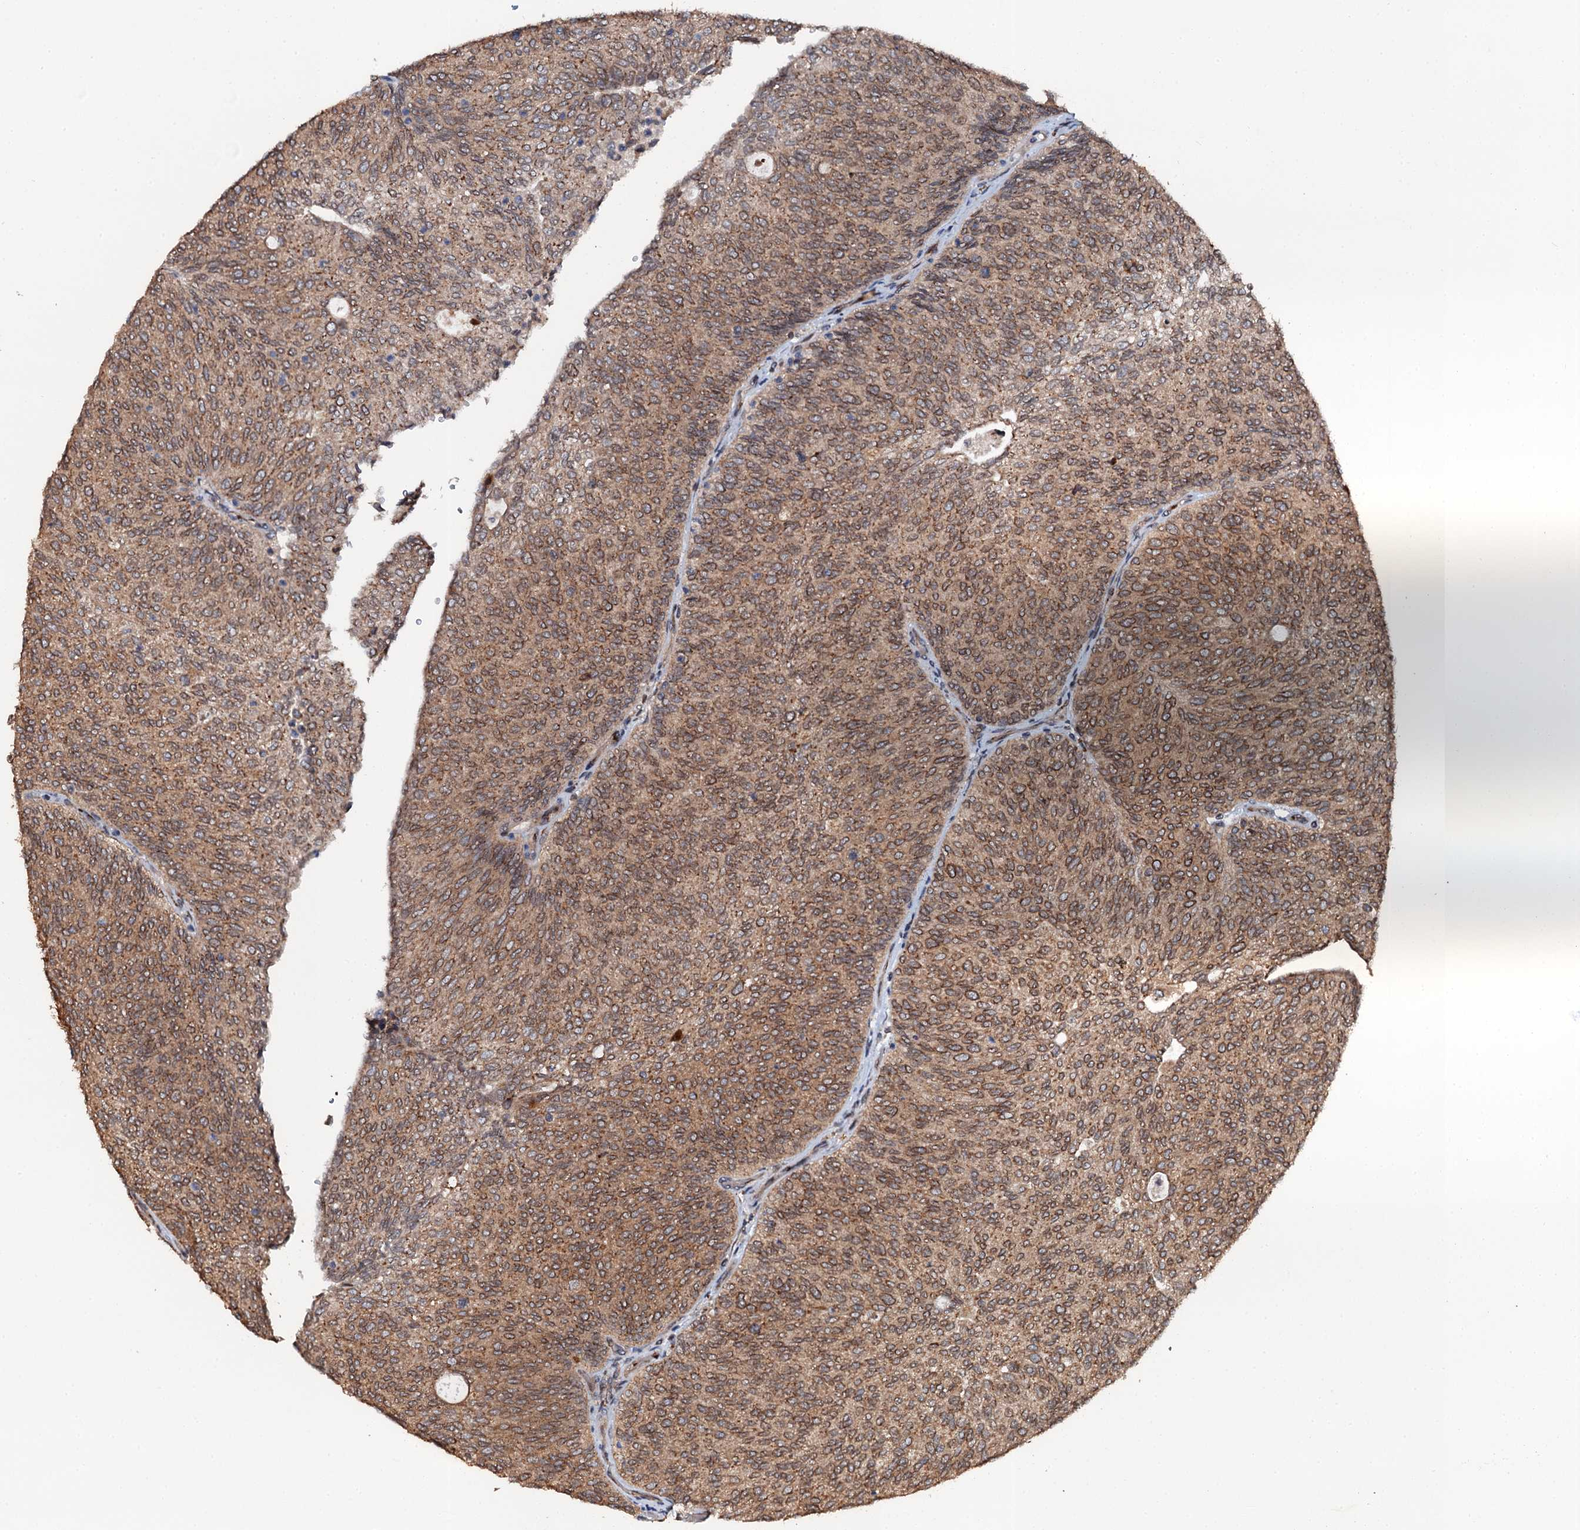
{"staining": {"intensity": "moderate", "quantity": ">75%", "location": "cytoplasmic/membranous,nuclear"}, "tissue": "urothelial cancer", "cell_type": "Tumor cells", "image_type": "cancer", "snomed": [{"axis": "morphology", "description": "Urothelial carcinoma, Low grade"}, {"axis": "topography", "description": "Urinary bladder"}], "caption": "Urothelial cancer stained with a brown dye reveals moderate cytoplasmic/membranous and nuclear positive positivity in approximately >75% of tumor cells.", "gene": "GLCE", "patient": {"sex": "female", "age": 79}}